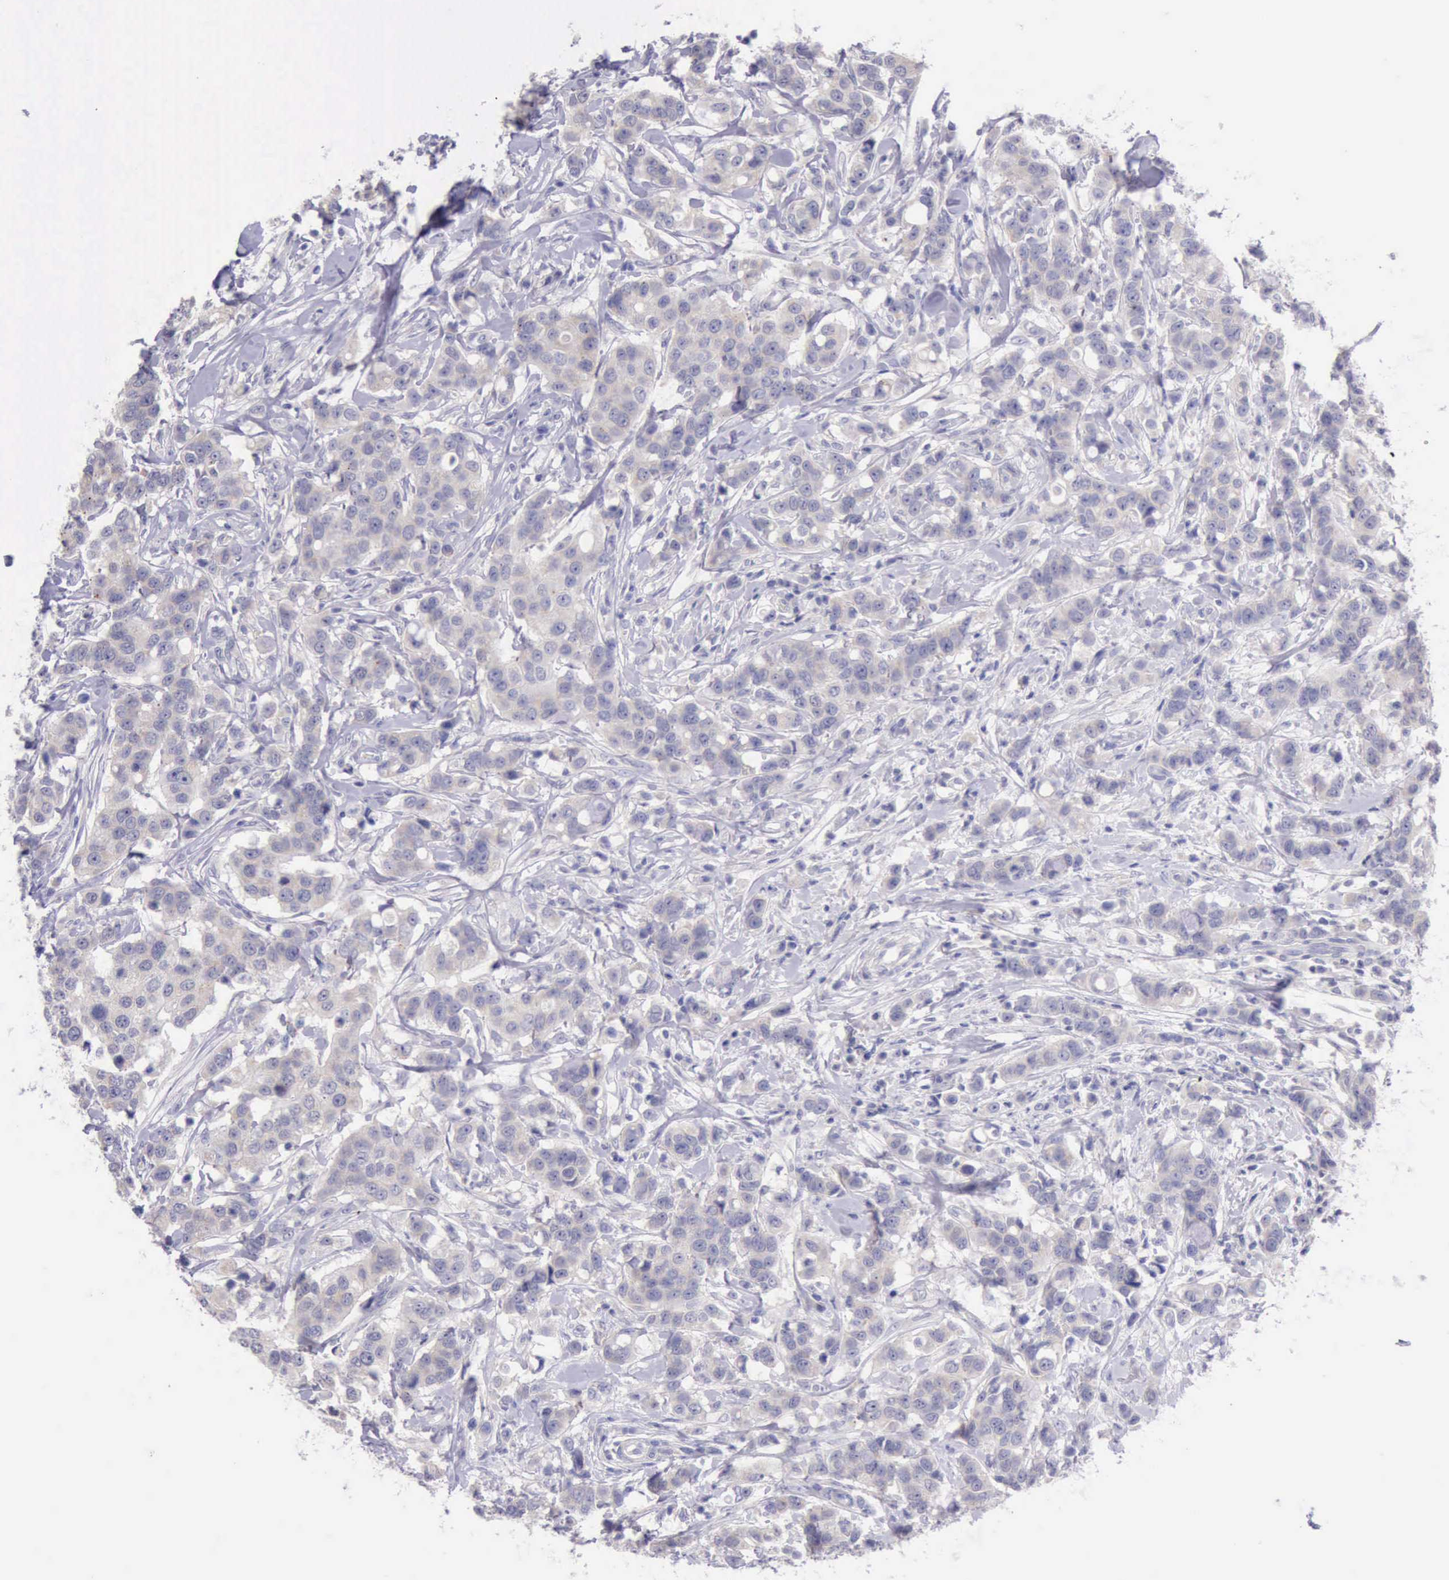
{"staining": {"intensity": "negative", "quantity": "none", "location": "none"}, "tissue": "breast cancer", "cell_type": "Tumor cells", "image_type": "cancer", "snomed": [{"axis": "morphology", "description": "Duct carcinoma"}, {"axis": "topography", "description": "Breast"}], "caption": "An image of intraductal carcinoma (breast) stained for a protein reveals no brown staining in tumor cells. (DAB immunohistochemistry with hematoxylin counter stain).", "gene": "LRFN5", "patient": {"sex": "female", "age": 27}}